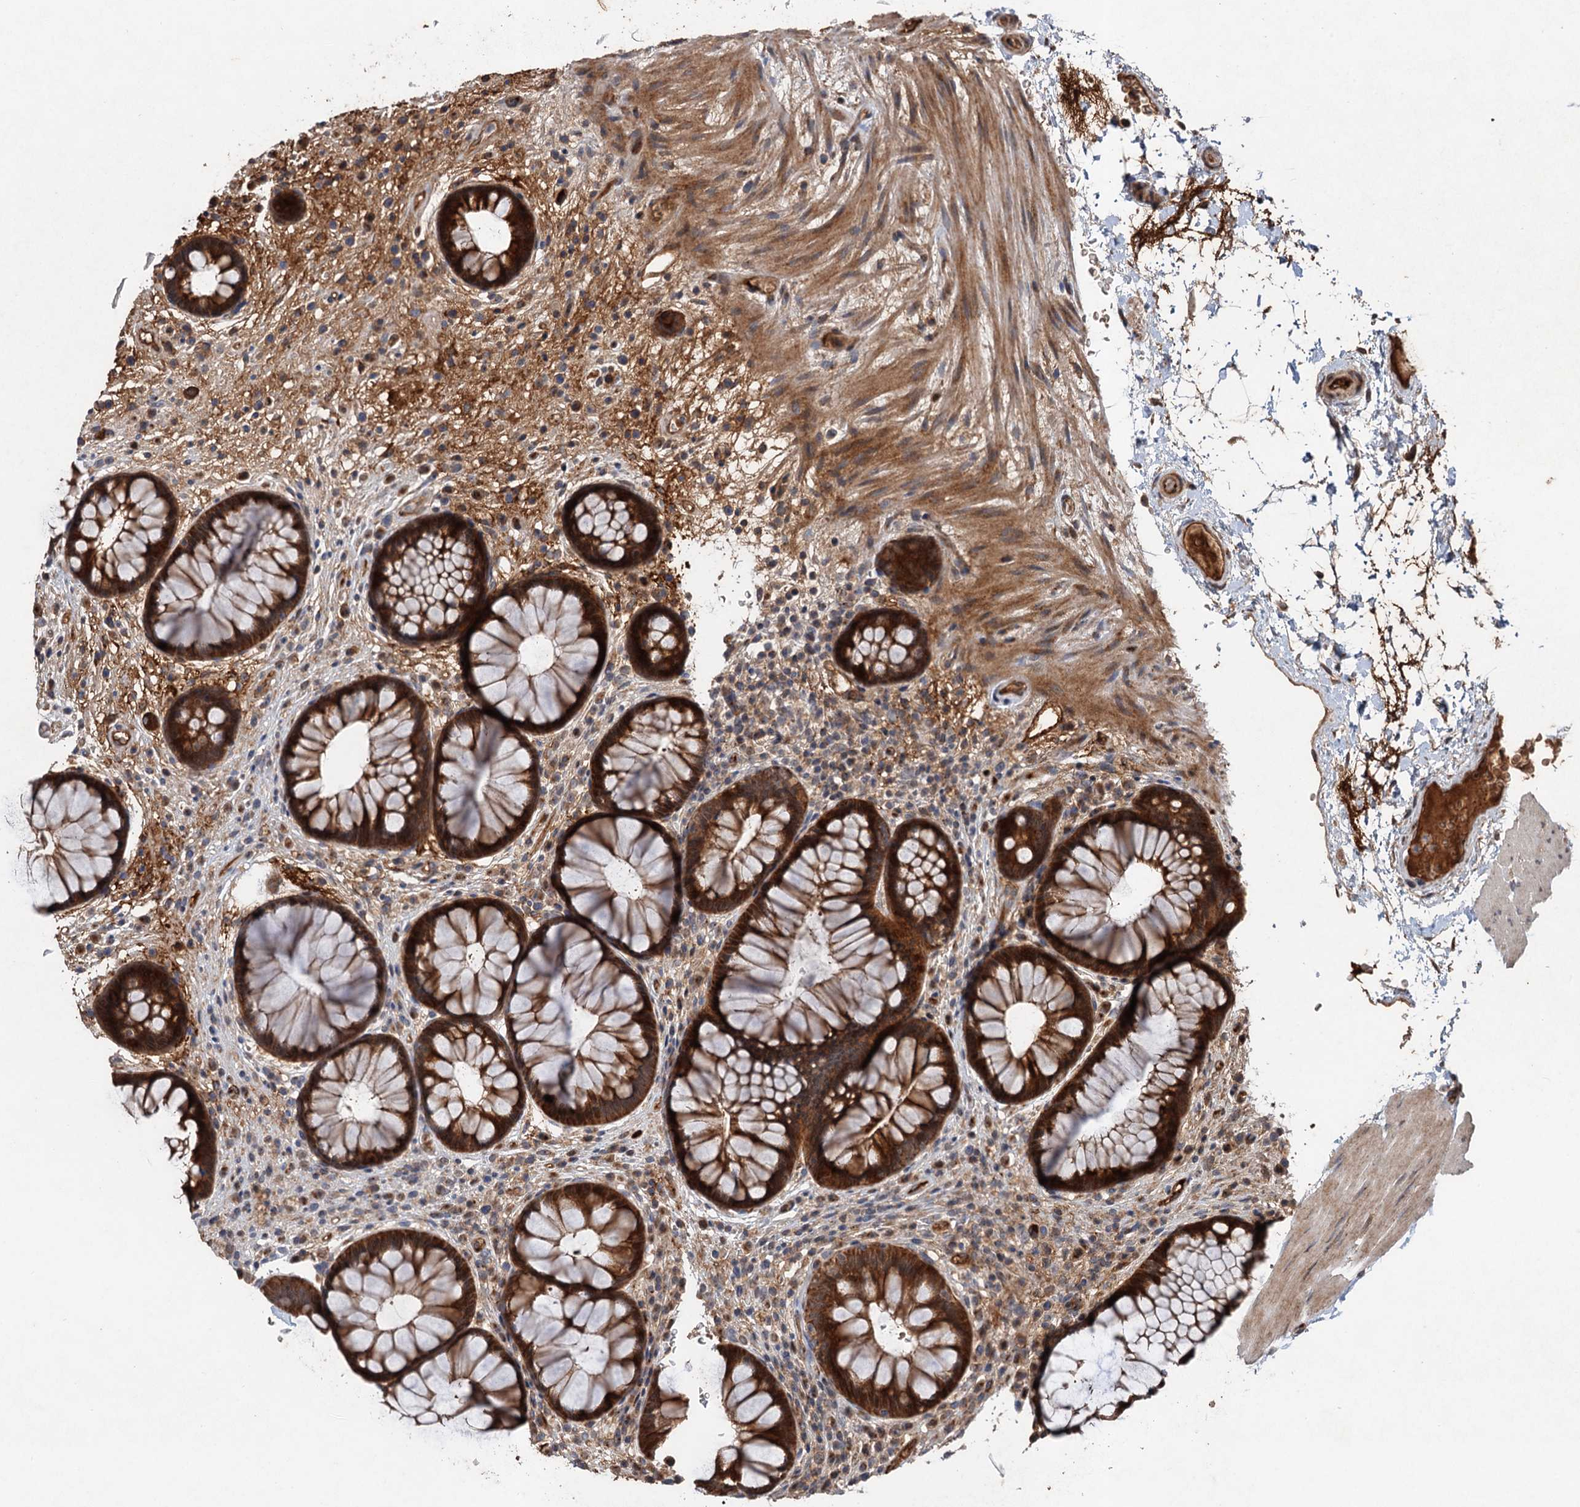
{"staining": {"intensity": "strong", "quantity": ">75%", "location": "cytoplasmic/membranous"}, "tissue": "rectum", "cell_type": "Glandular cells", "image_type": "normal", "snomed": [{"axis": "morphology", "description": "Normal tissue, NOS"}, {"axis": "topography", "description": "Rectum"}], "caption": "Brown immunohistochemical staining in normal rectum exhibits strong cytoplasmic/membranous staining in about >75% of glandular cells.", "gene": "DEXI", "patient": {"sex": "male", "age": 51}}